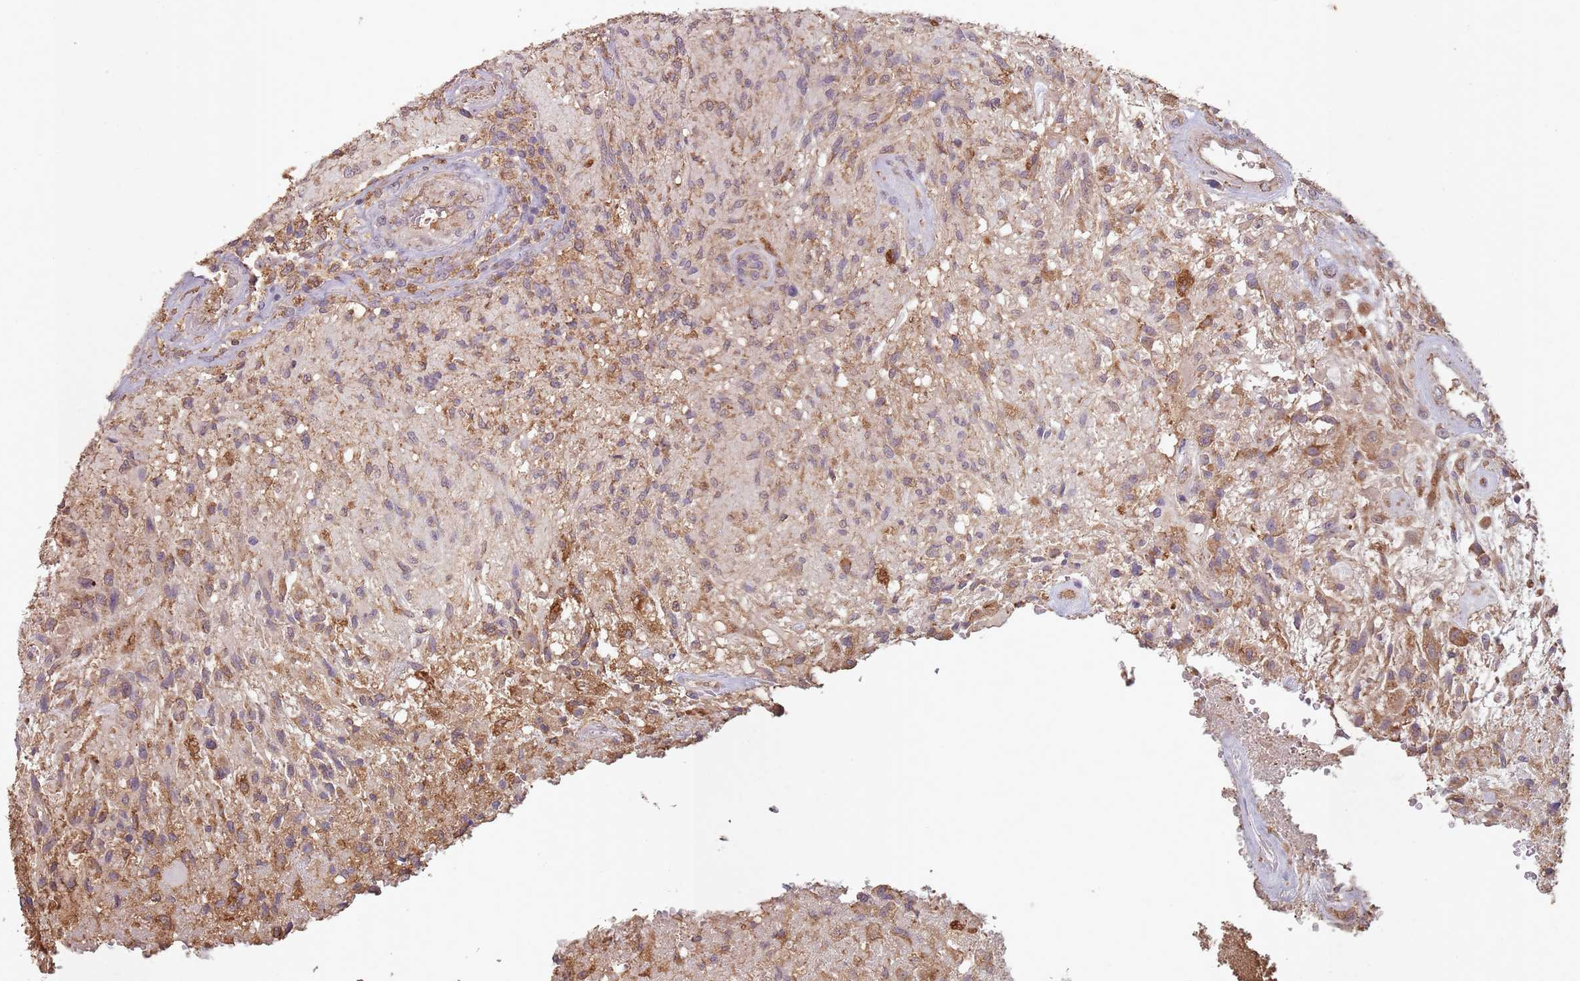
{"staining": {"intensity": "moderate", "quantity": "25%-75%", "location": "cytoplasmic/membranous"}, "tissue": "glioma", "cell_type": "Tumor cells", "image_type": "cancer", "snomed": [{"axis": "morphology", "description": "Glioma, malignant, High grade"}, {"axis": "topography", "description": "Brain"}], "caption": "Immunohistochemical staining of human glioma displays medium levels of moderate cytoplasmic/membranous expression in about 25%-75% of tumor cells.", "gene": "SANBR", "patient": {"sex": "male", "age": 56}}